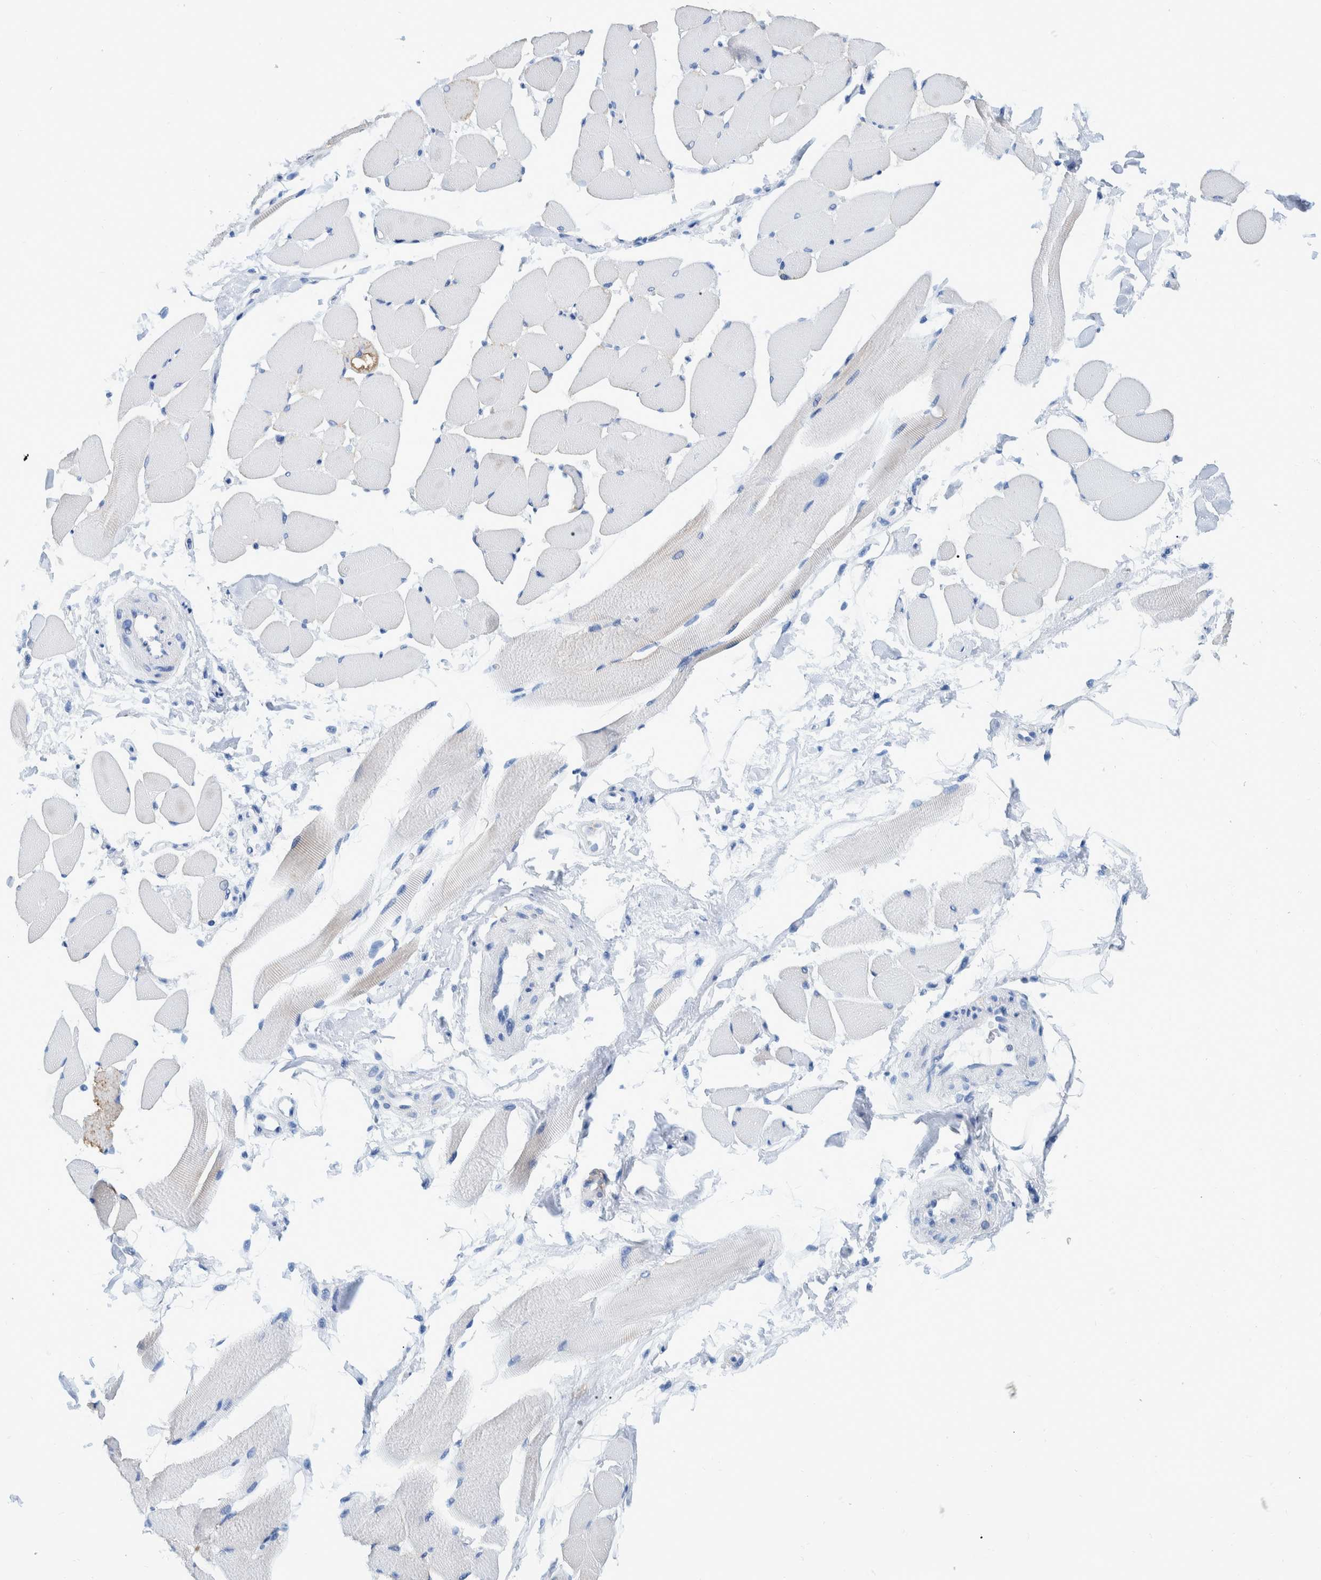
{"staining": {"intensity": "weak", "quantity": "<25%", "location": "cytoplasmic/membranous"}, "tissue": "skeletal muscle", "cell_type": "Myocytes", "image_type": "normal", "snomed": [{"axis": "morphology", "description": "Normal tissue, NOS"}, {"axis": "topography", "description": "Skeletal muscle"}, {"axis": "topography", "description": "Peripheral nerve tissue"}], "caption": "Immunohistochemical staining of unremarkable human skeletal muscle displays no significant positivity in myocytes.", "gene": "BZW2", "patient": {"sex": "female", "age": 84}}